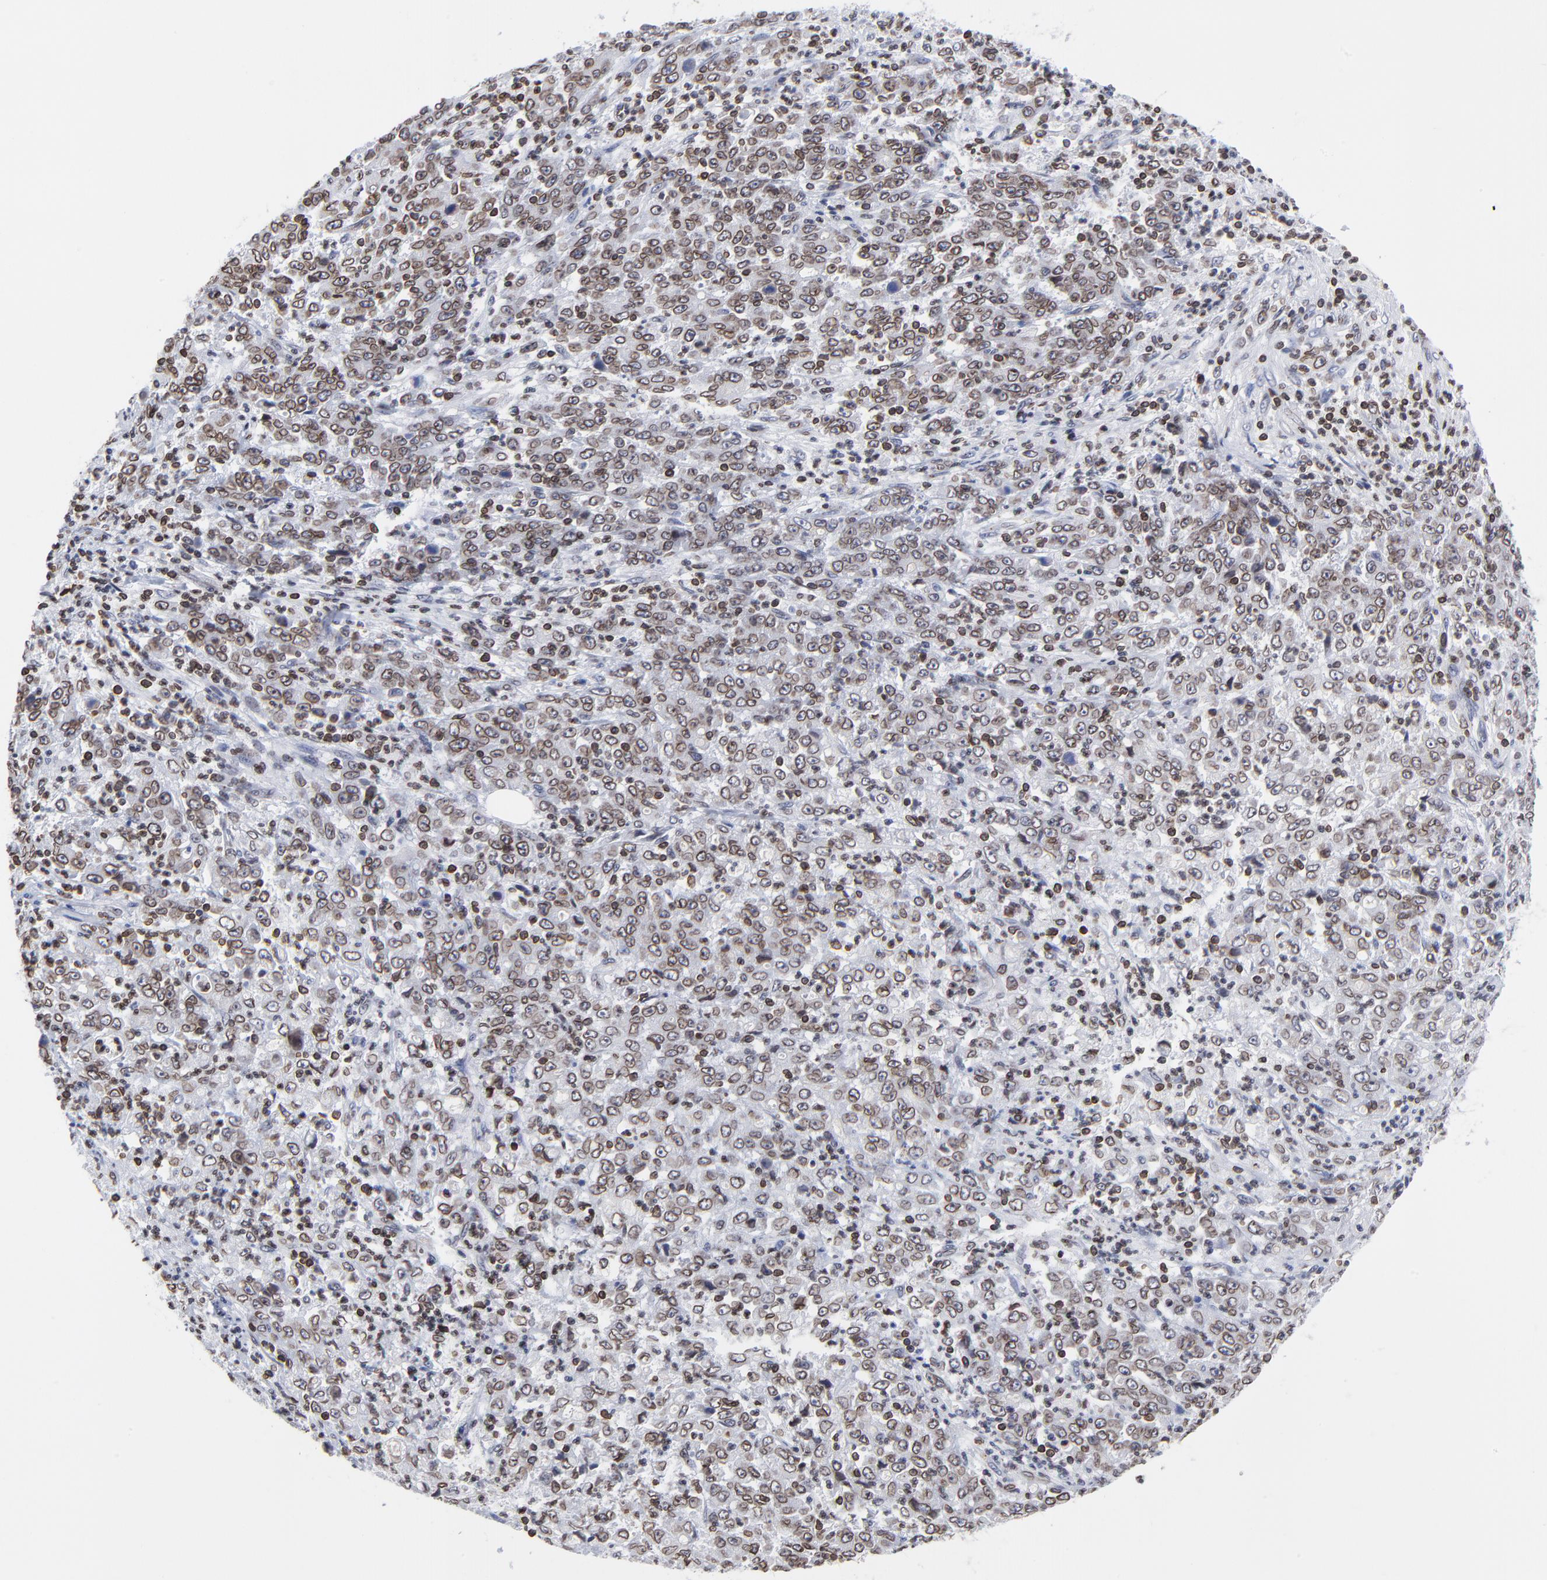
{"staining": {"intensity": "moderate", "quantity": ">75%", "location": "cytoplasmic/membranous,nuclear"}, "tissue": "stomach cancer", "cell_type": "Tumor cells", "image_type": "cancer", "snomed": [{"axis": "morphology", "description": "Adenocarcinoma, NOS"}, {"axis": "topography", "description": "Stomach, lower"}], "caption": "Human stomach cancer stained for a protein (brown) shows moderate cytoplasmic/membranous and nuclear positive positivity in approximately >75% of tumor cells.", "gene": "THAP7", "patient": {"sex": "female", "age": 71}}